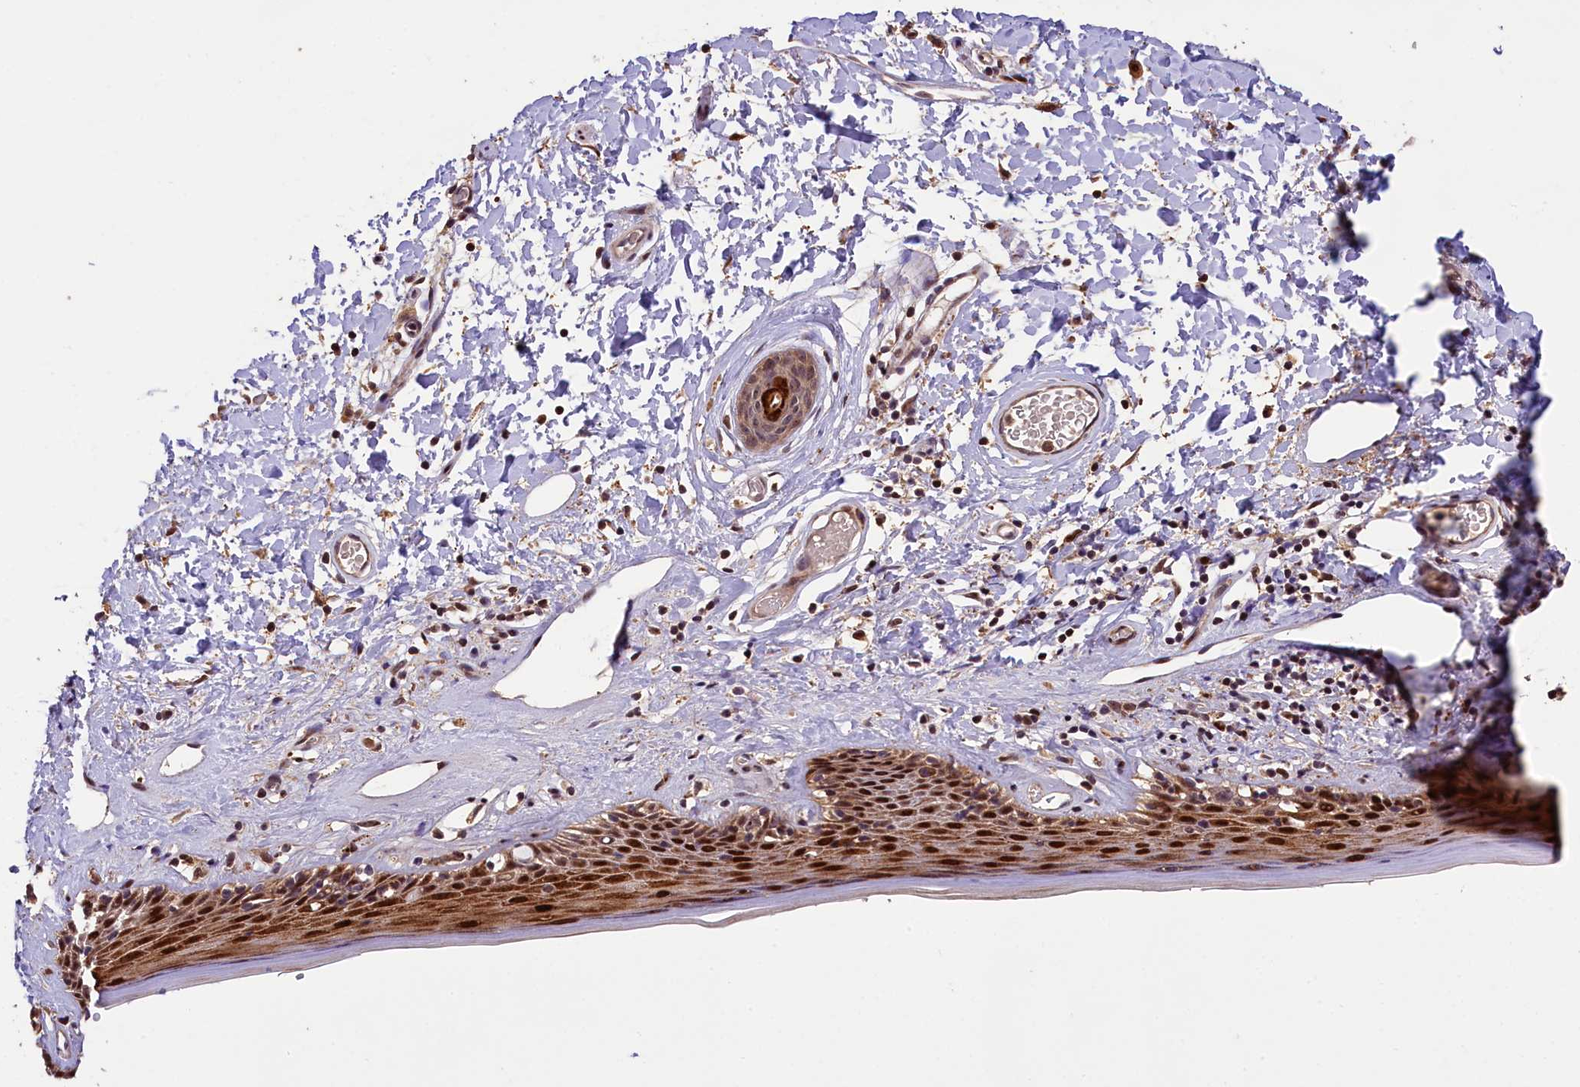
{"staining": {"intensity": "strong", "quantity": ">75%", "location": "cytoplasmic/membranous,nuclear"}, "tissue": "skin", "cell_type": "Epidermal cells", "image_type": "normal", "snomed": [{"axis": "morphology", "description": "Normal tissue, NOS"}, {"axis": "topography", "description": "Adipose tissue"}, {"axis": "topography", "description": "Vascular tissue"}, {"axis": "topography", "description": "Vulva"}, {"axis": "topography", "description": "Peripheral nerve tissue"}], "caption": "Skin stained with immunohistochemistry (IHC) demonstrates strong cytoplasmic/membranous,nuclear expression in about >75% of epidermal cells. The staining is performed using DAB (3,3'-diaminobenzidine) brown chromogen to label protein expression. The nuclei are counter-stained blue using hematoxylin.", "gene": "PHAF1", "patient": {"sex": "female", "age": 86}}